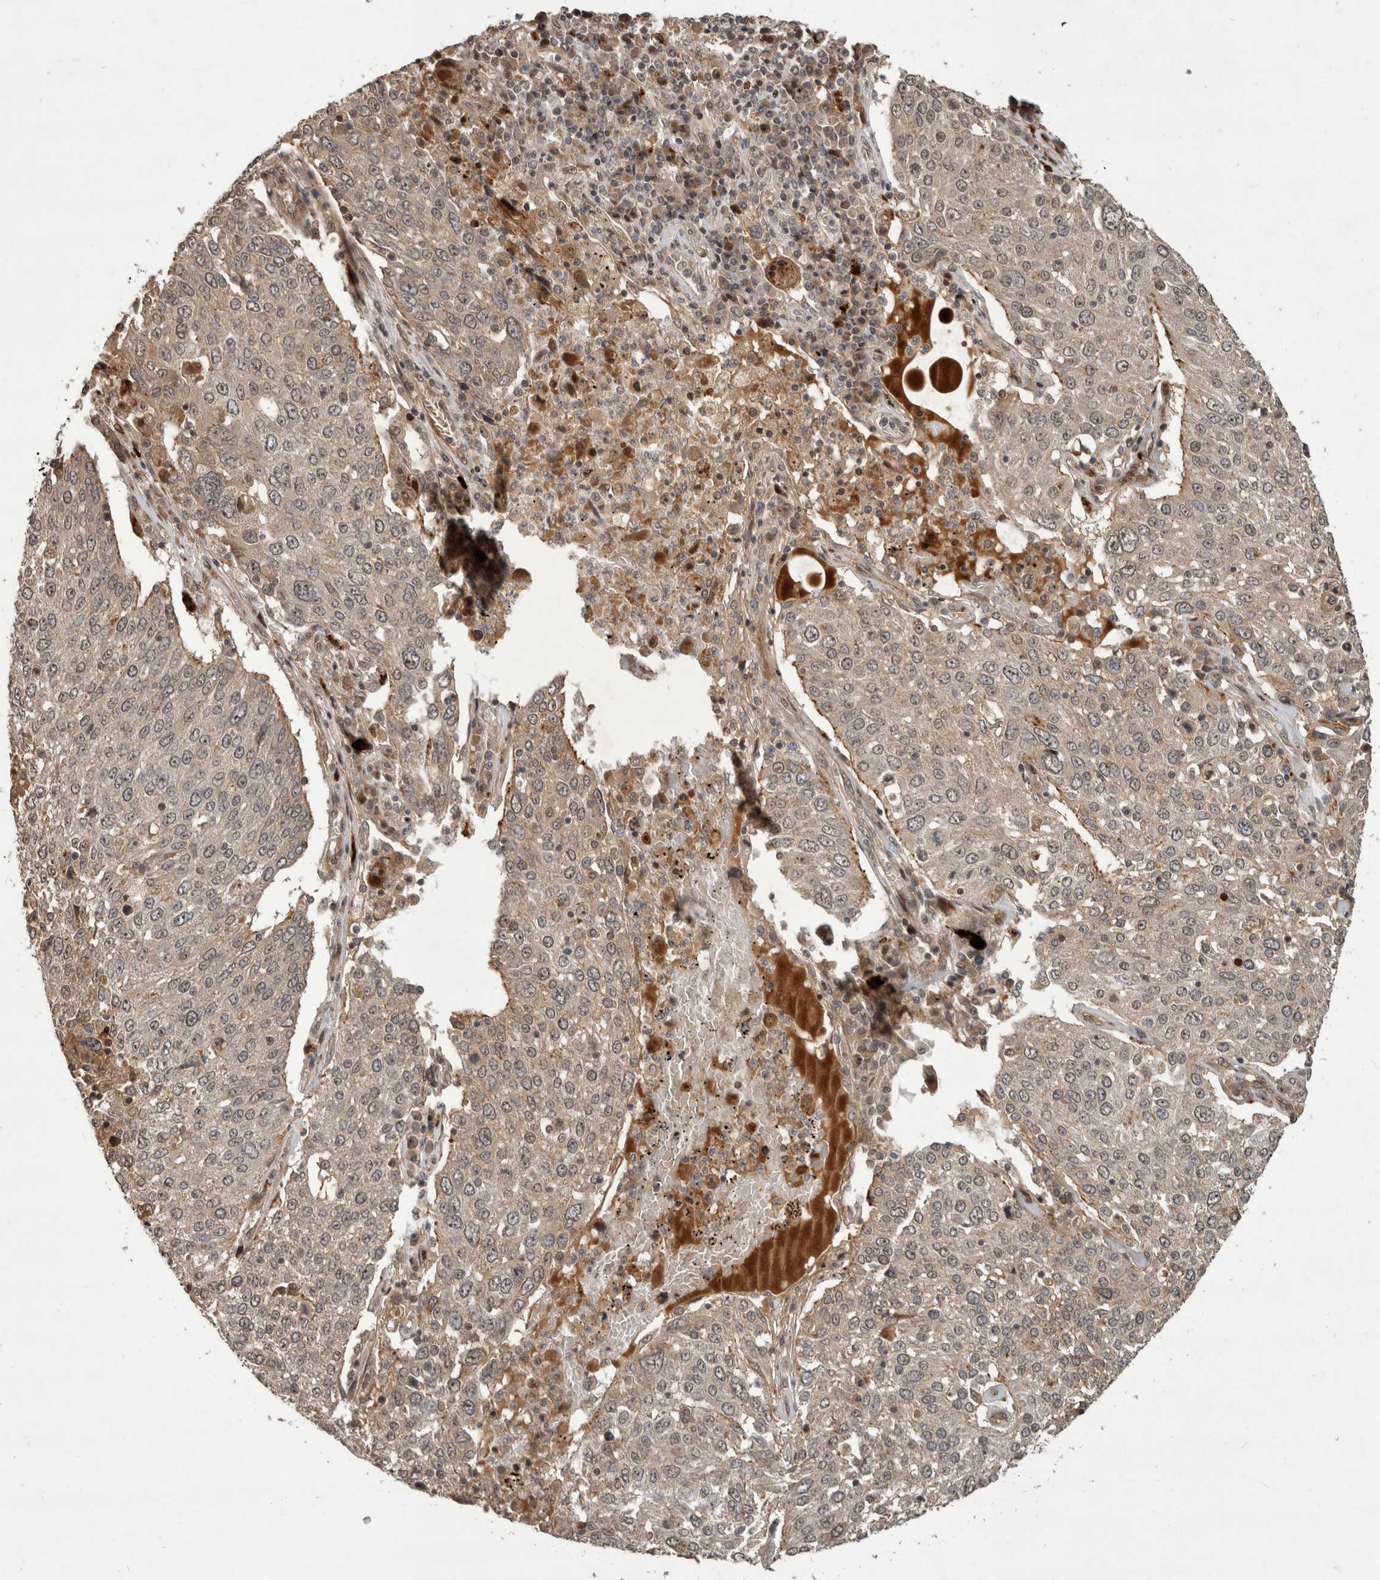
{"staining": {"intensity": "weak", "quantity": "25%-75%", "location": "cytoplasmic/membranous"}, "tissue": "lung cancer", "cell_type": "Tumor cells", "image_type": "cancer", "snomed": [{"axis": "morphology", "description": "Squamous cell carcinoma, NOS"}, {"axis": "topography", "description": "Lung"}], "caption": "Immunohistochemistry (IHC) histopathology image of neoplastic tissue: human lung cancer (squamous cell carcinoma) stained using immunohistochemistry (IHC) reveals low levels of weak protein expression localized specifically in the cytoplasmic/membranous of tumor cells, appearing as a cytoplasmic/membranous brown color.", "gene": "PITPNC1", "patient": {"sex": "male", "age": 65}}